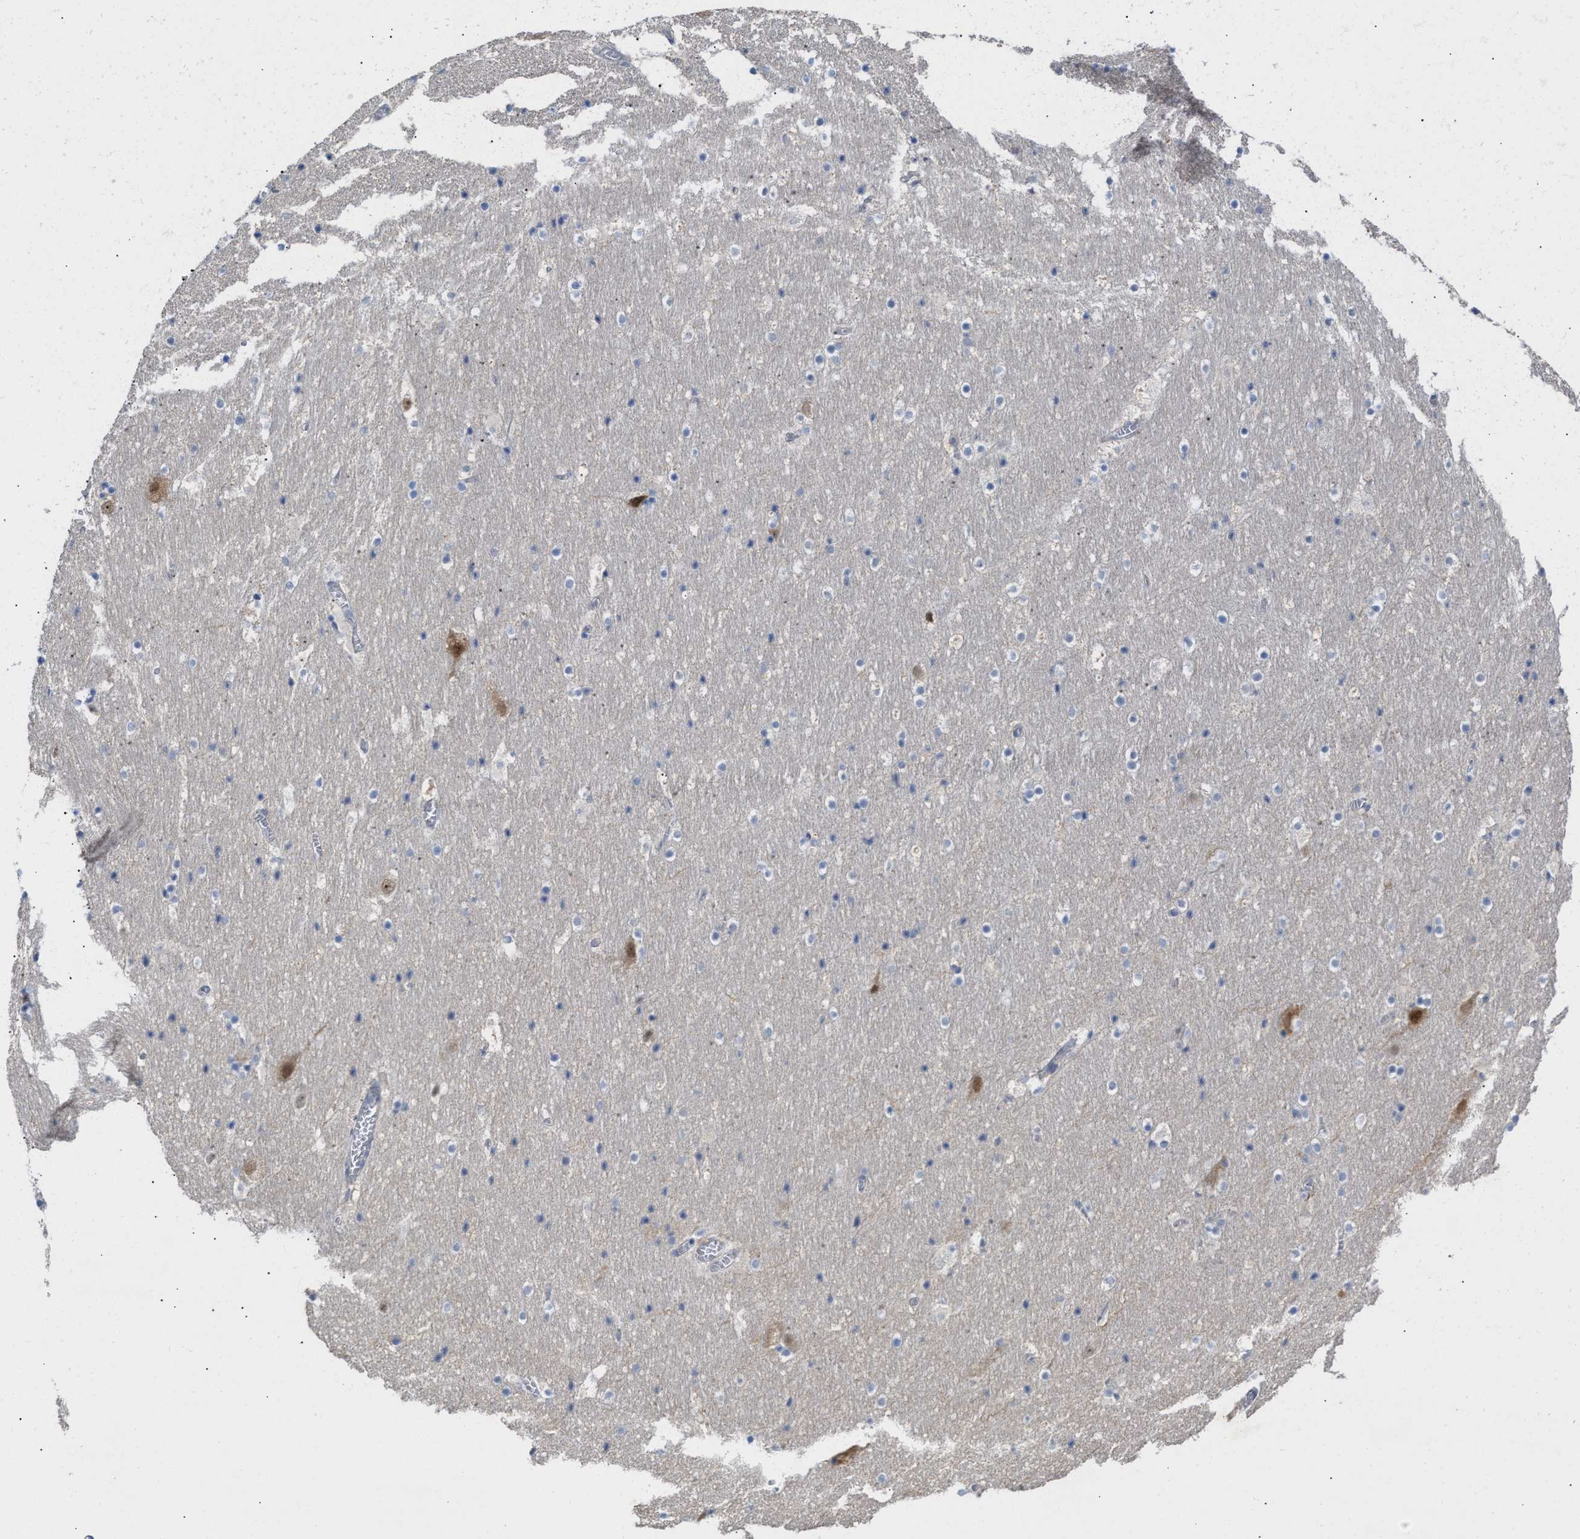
{"staining": {"intensity": "negative", "quantity": "none", "location": "none"}, "tissue": "hippocampus", "cell_type": "Glial cells", "image_type": "normal", "snomed": [{"axis": "morphology", "description": "Normal tissue, NOS"}, {"axis": "topography", "description": "Hippocampus"}], "caption": "IHC of normal hippocampus displays no staining in glial cells.", "gene": "BBLN", "patient": {"sex": "male", "age": 45}}